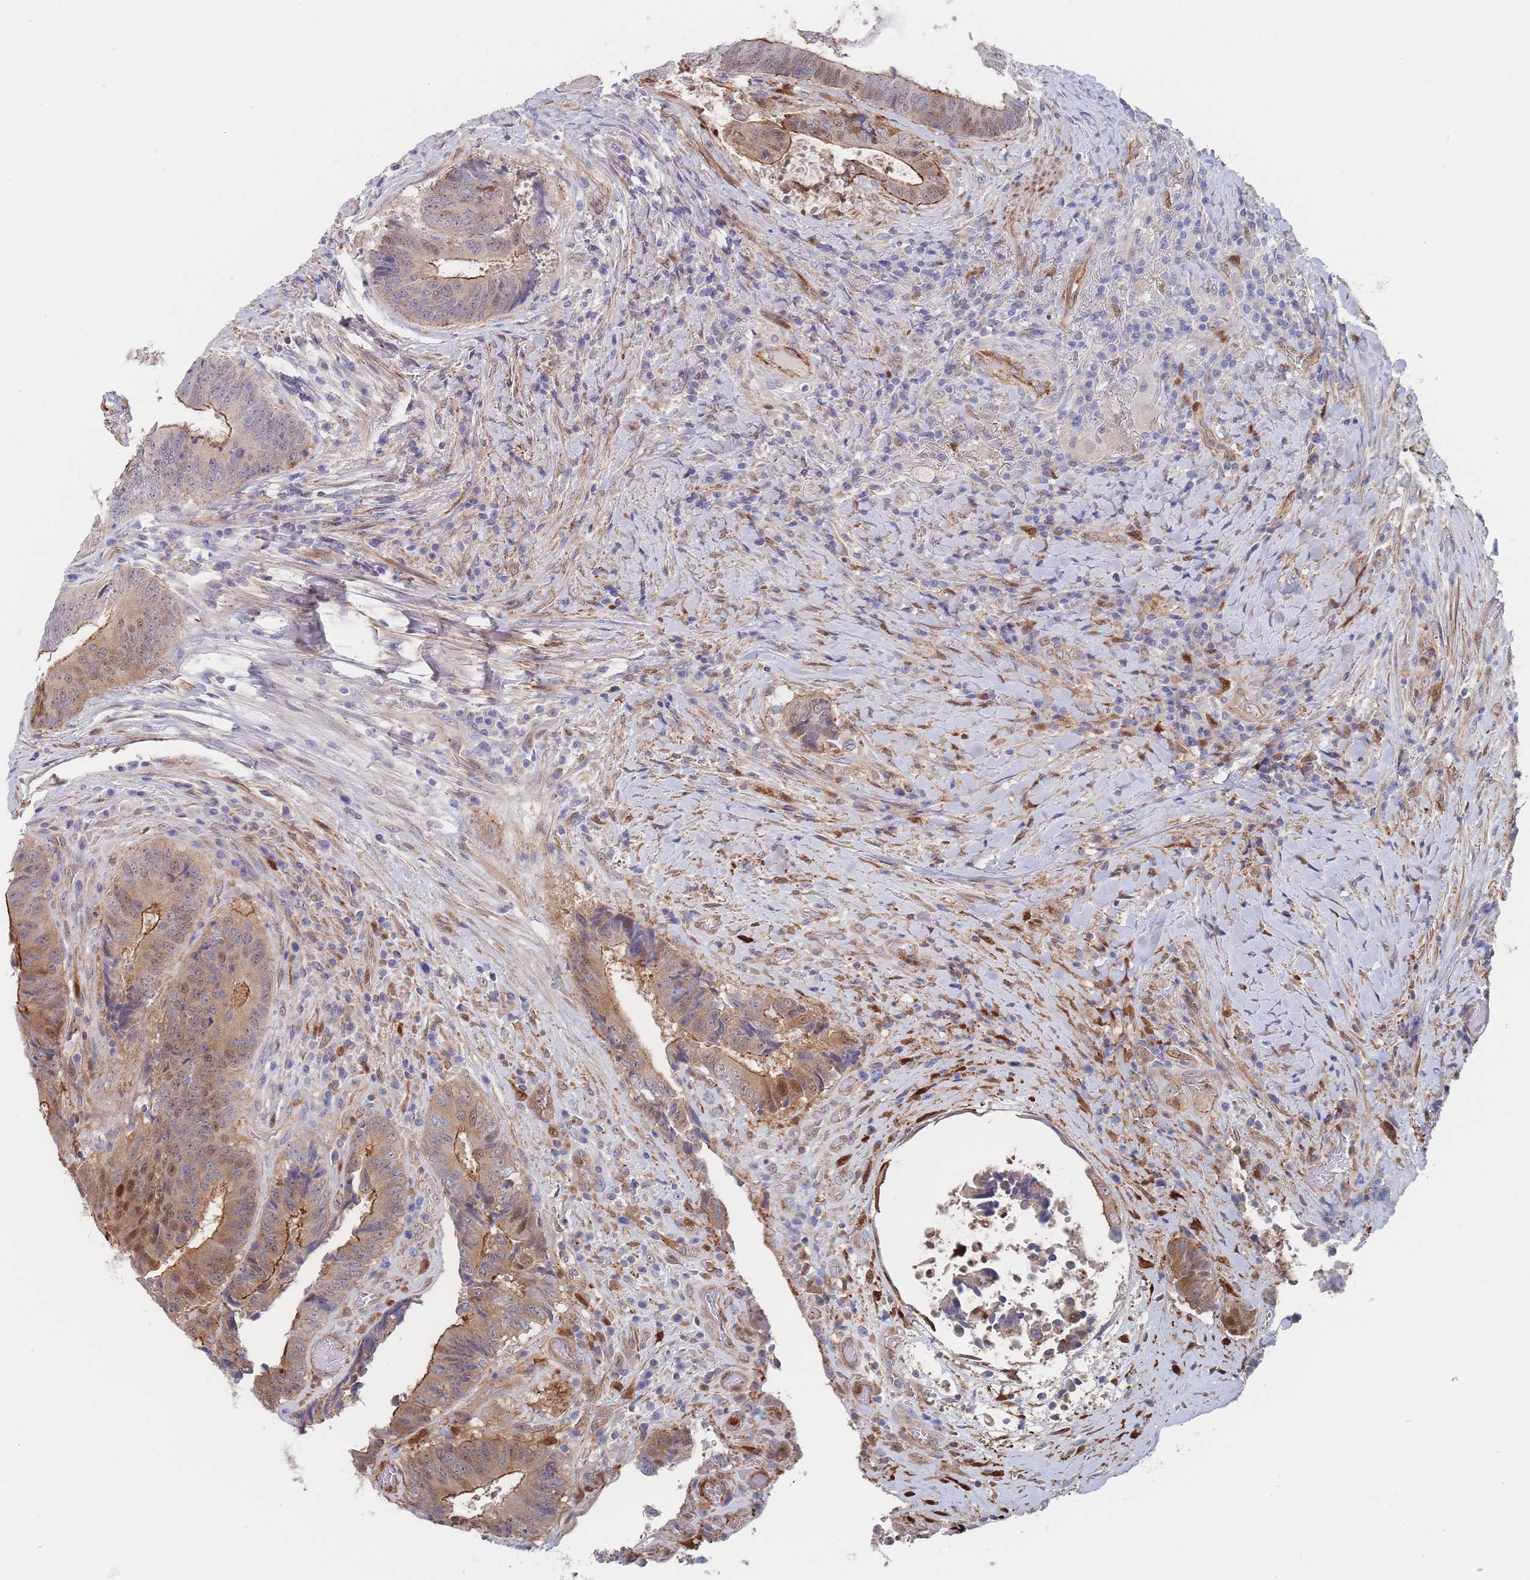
{"staining": {"intensity": "moderate", "quantity": ">75%", "location": "cytoplasmic/membranous,nuclear"}, "tissue": "colorectal cancer", "cell_type": "Tumor cells", "image_type": "cancer", "snomed": [{"axis": "morphology", "description": "Adenocarcinoma, NOS"}, {"axis": "topography", "description": "Rectum"}], "caption": "Human adenocarcinoma (colorectal) stained for a protein (brown) shows moderate cytoplasmic/membranous and nuclear positive staining in about >75% of tumor cells.", "gene": "G6PC1", "patient": {"sex": "male", "age": 72}}